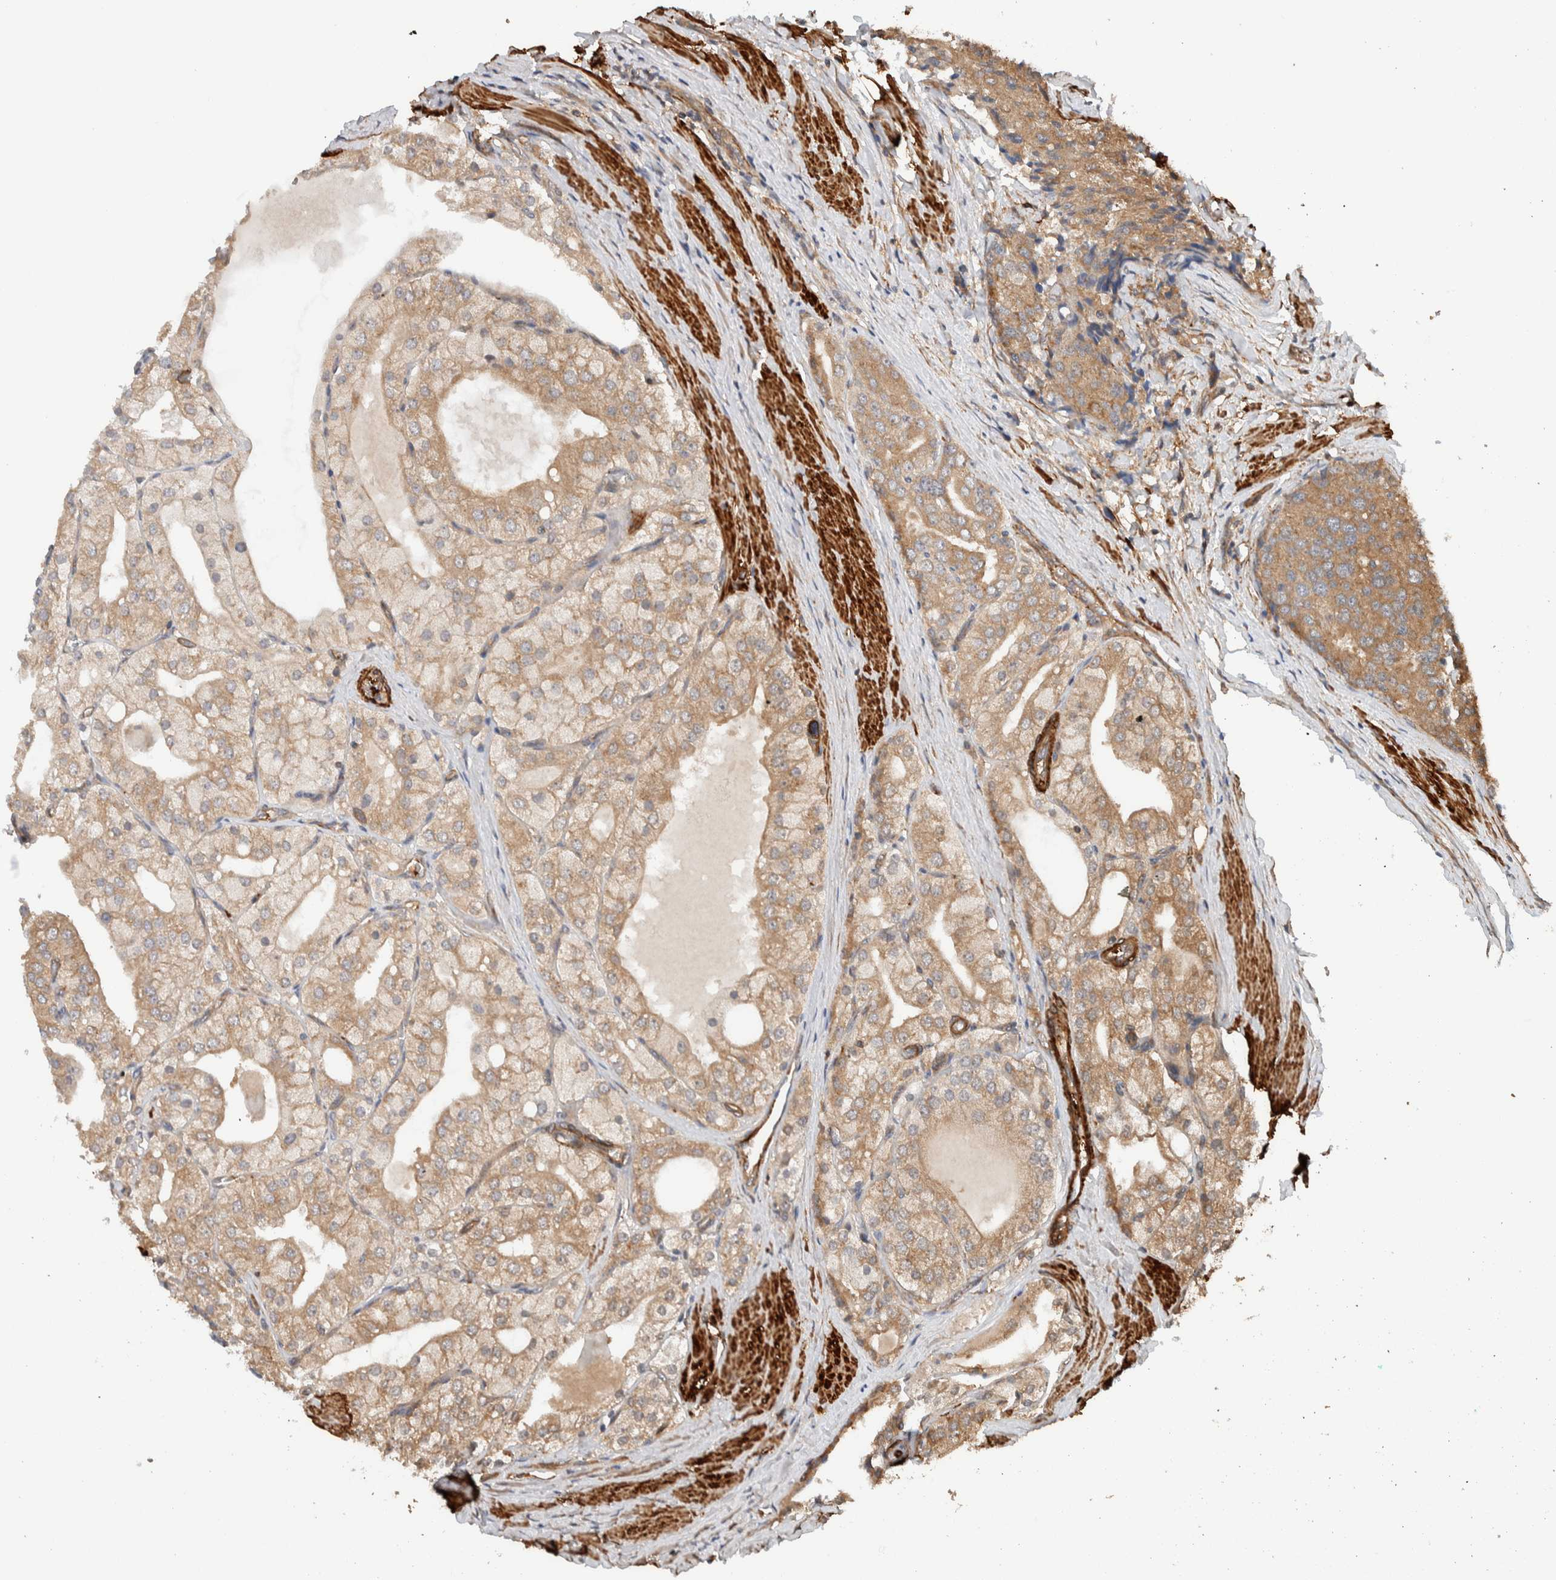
{"staining": {"intensity": "moderate", "quantity": ">75%", "location": "cytoplasmic/membranous"}, "tissue": "prostate cancer", "cell_type": "Tumor cells", "image_type": "cancer", "snomed": [{"axis": "morphology", "description": "Adenocarcinoma, High grade"}, {"axis": "topography", "description": "Prostate"}], "caption": "Immunohistochemical staining of prostate cancer (high-grade adenocarcinoma) exhibits medium levels of moderate cytoplasmic/membranous positivity in about >75% of tumor cells.", "gene": "SYNRG", "patient": {"sex": "male", "age": 50}}